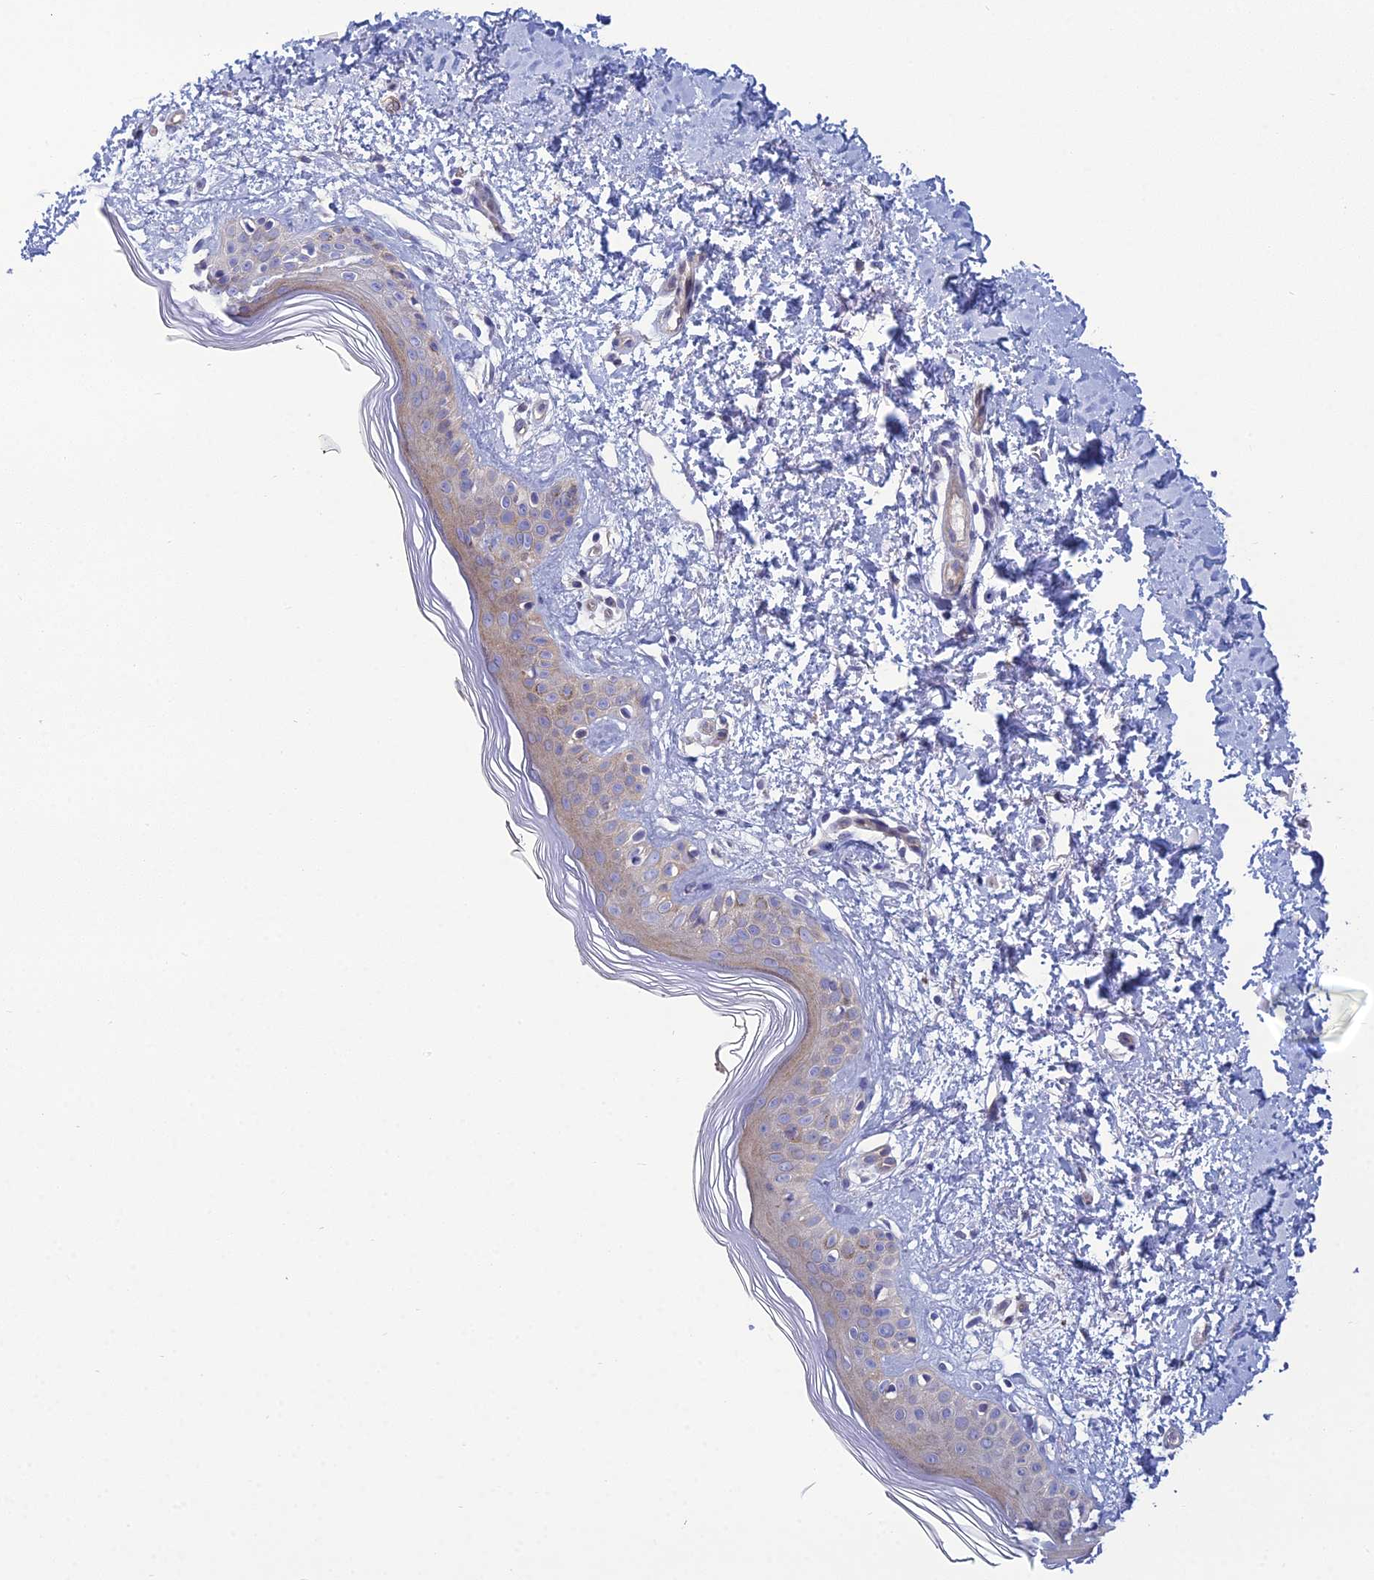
{"staining": {"intensity": "negative", "quantity": "none", "location": "none"}, "tissue": "skin", "cell_type": "Fibroblasts", "image_type": "normal", "snomed": [{"axis": "morphology", "description": "Normal tissue, NOS"}, {"axis": "topography", "description": "Skin"}], "caption": "IHC histopathology image of benign skin: skin stained with DAB (3,3'-diaminobenzidine) reveals no significant protein staining in fibroblasts.", "gene": "LZTS2", "patient": {"sex": "female", "age": 64}}